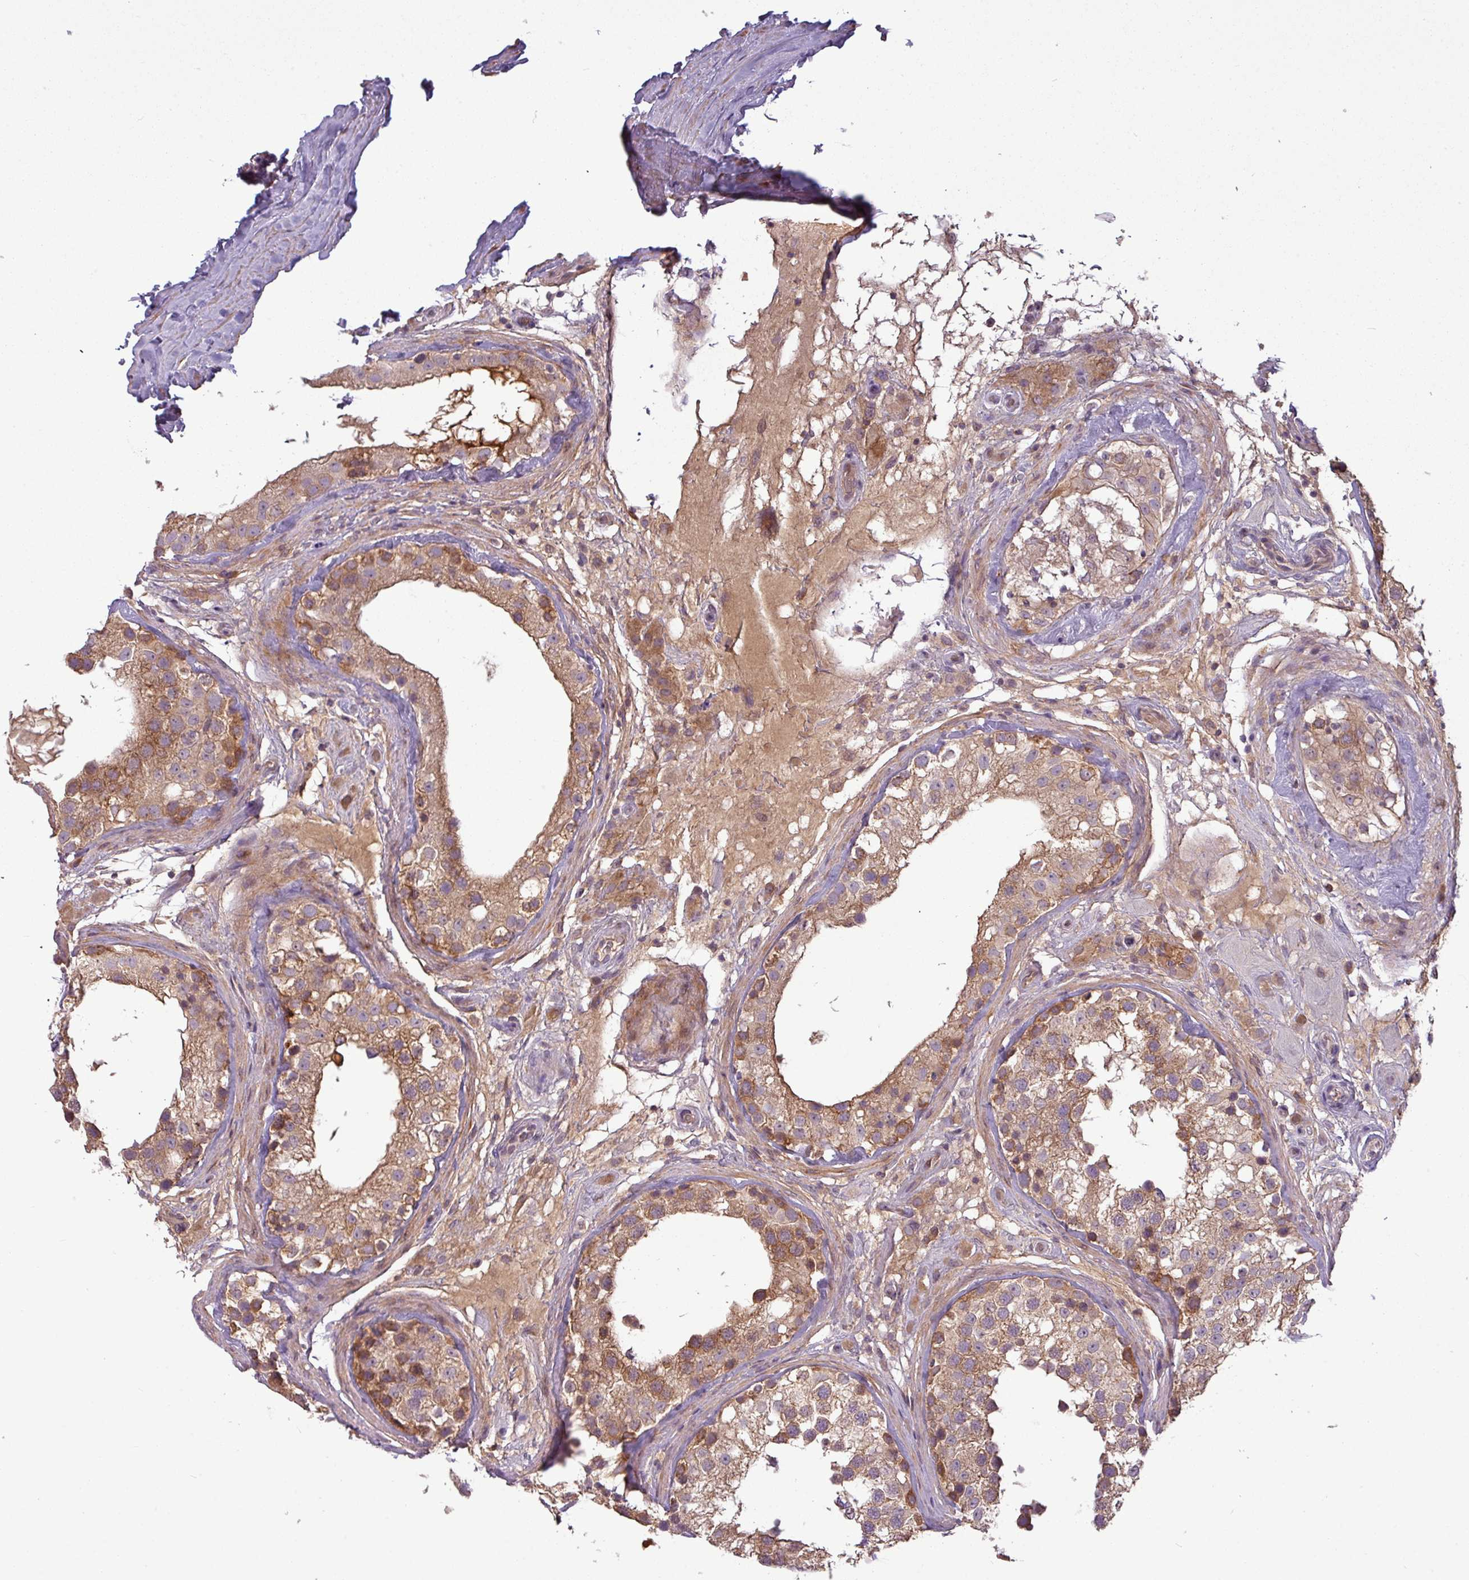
{"staining": {"intensity": "moderate", "quantity": ">75%", "location": "cytoplasmic/membranous"}, "tissue": "testis", "cell_type": "Cells in seminiferous ducts", "image_type": "normal", "snomed": [{"axis": "morphology", "description": "Normal tissue, NOS"}, {"axis": "topography", "description": "Testis"}], "caption": "Testis stained for a protein demonstrates moderate cytoplasmic/membranous positivity in cells in seminiferous ducts. (DAB (3,3'-diaminobenzidine) IHC with brightfield microscopy, high magnification).", "gene": "PAPLN", "patient": {"sex": "male", "age": 46}}